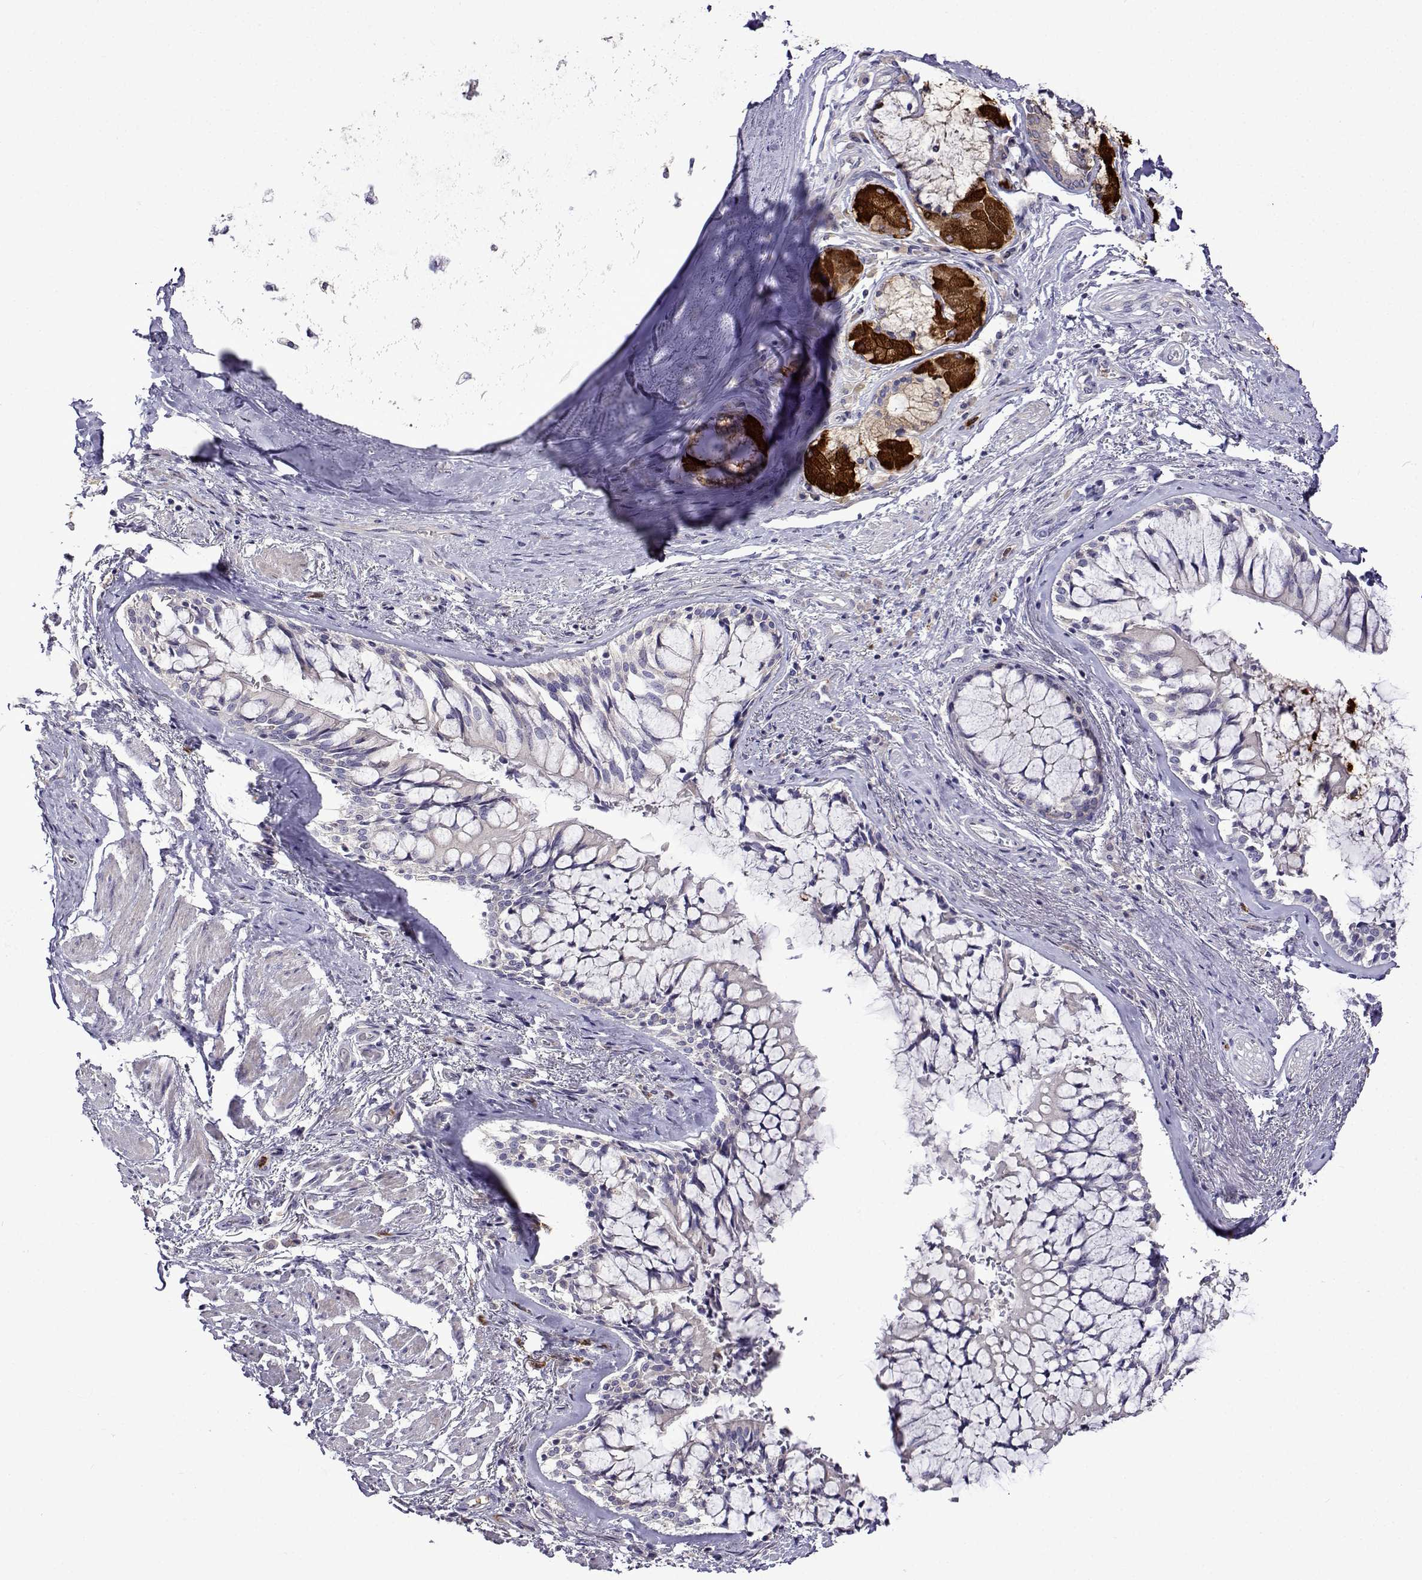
{"staining": {"intensity": "negative", "quantity": "none", "location": "none"}, "tissue": "soft tissue", "cell_type": "Chondrocytes", "image_type": "normal", "snomed": [{"axis": "morphology", "description": "Normal tissue, NOS"}, {"axis": "topography", "description": "Cartilage tissue"}, {"axis": "topography", "description": "Bronchus"}], "caption": "DAB immunohistochemical staining of unremarkable soft tissue exhibits no significant staining in chondrocytes.", "gene": "SULT2A1", "patient": {"sex": "male", "age": 64}}